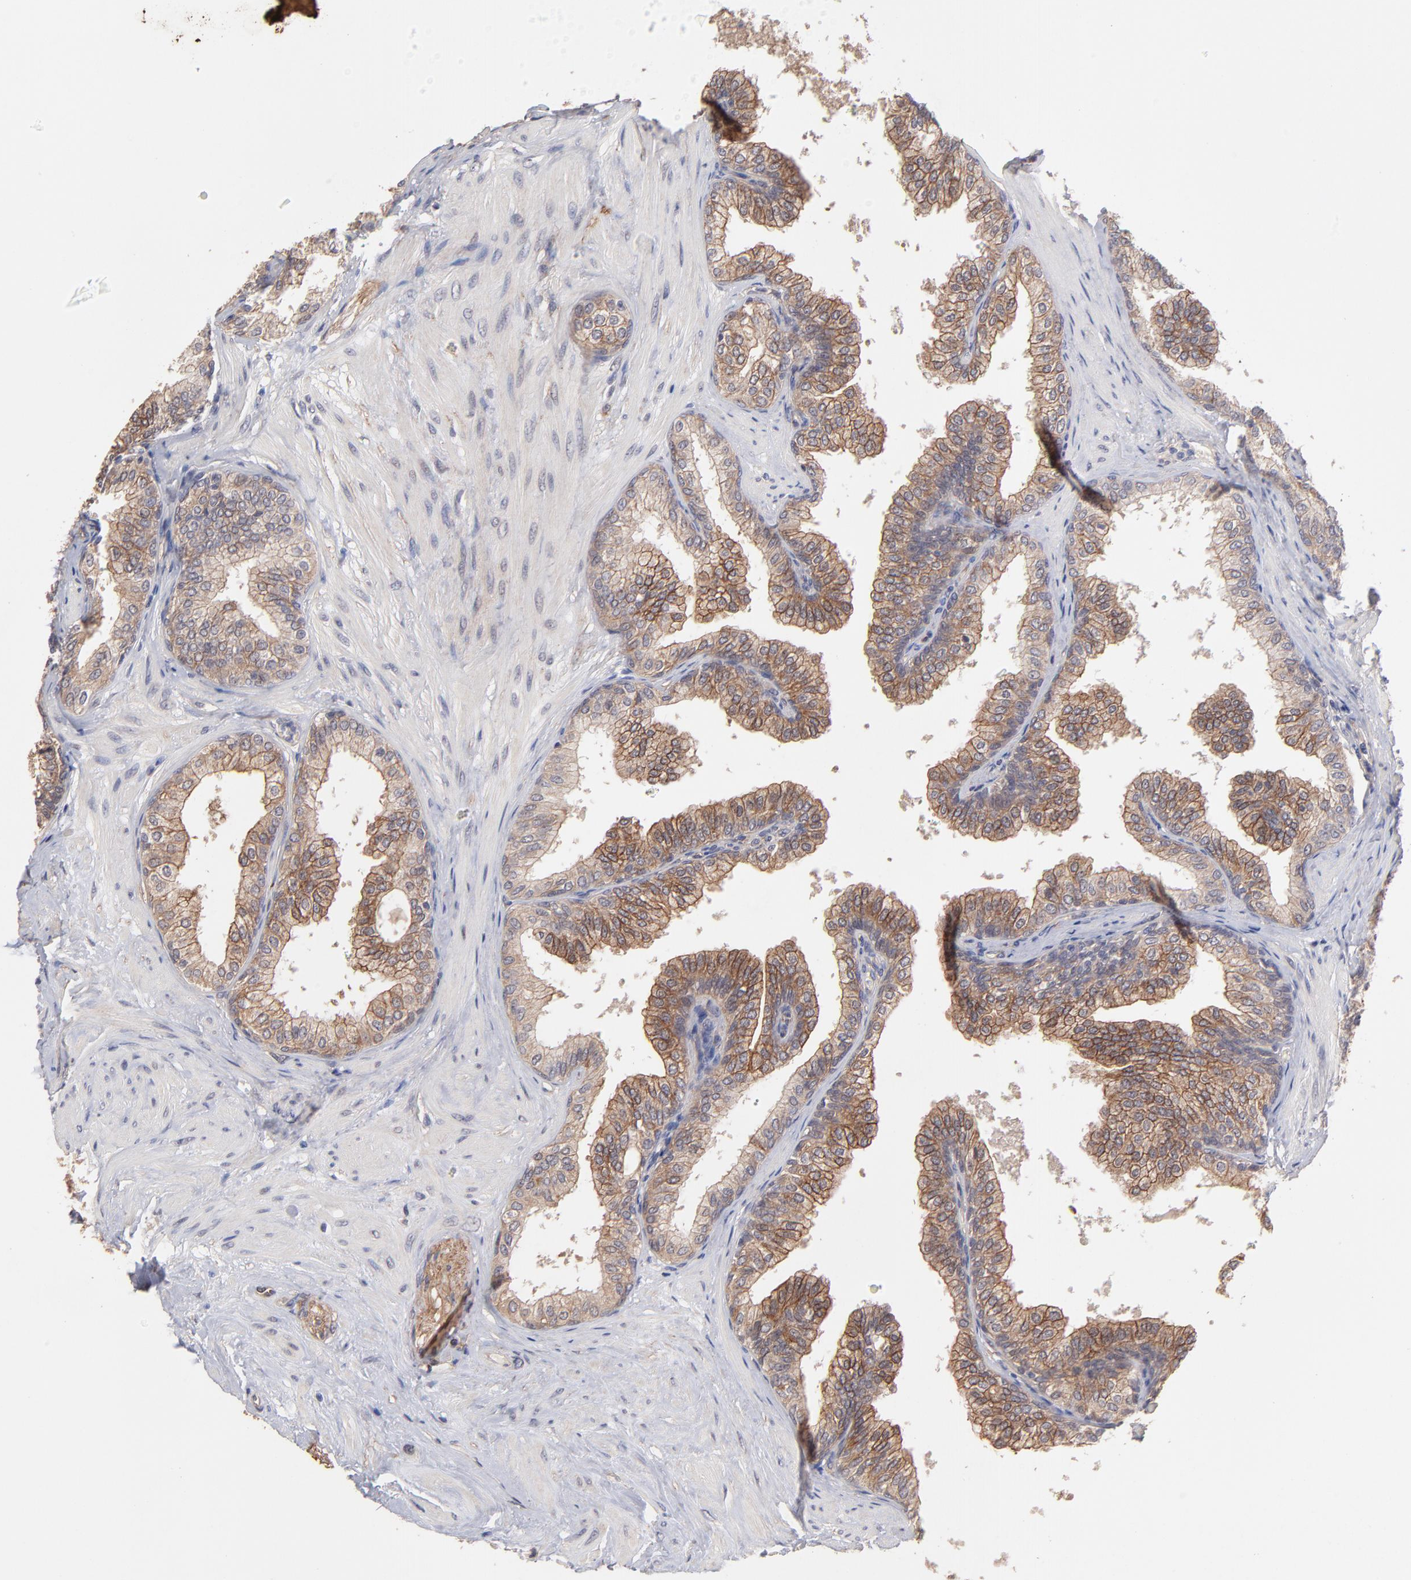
{"staining": {"intensity": "strong", "quantity": ">75%", "location": "cytoplasmic/membranous"}, "tissue": "prostate", "cell_type": "Glandular cells", "image_type": "normal", "snomed": [{"axis": "morphology", "description": "Normal tissue, NOS"}, {"axis": "topography", "description": "Prostate"}], "caption": "DAB immunohistochemical staining of normal prostate reveals strong cytoplasmic/membranous protein positivity in approximately >75% of glandular cells. The staining was performed using DAB (3,3'-diaminobenzidine), with brown indicating positive protein expression. Nuclei are stained blue with hematoxylin.", "gene": "STAP2", "patient": {"sex": "male", "age": 60}}